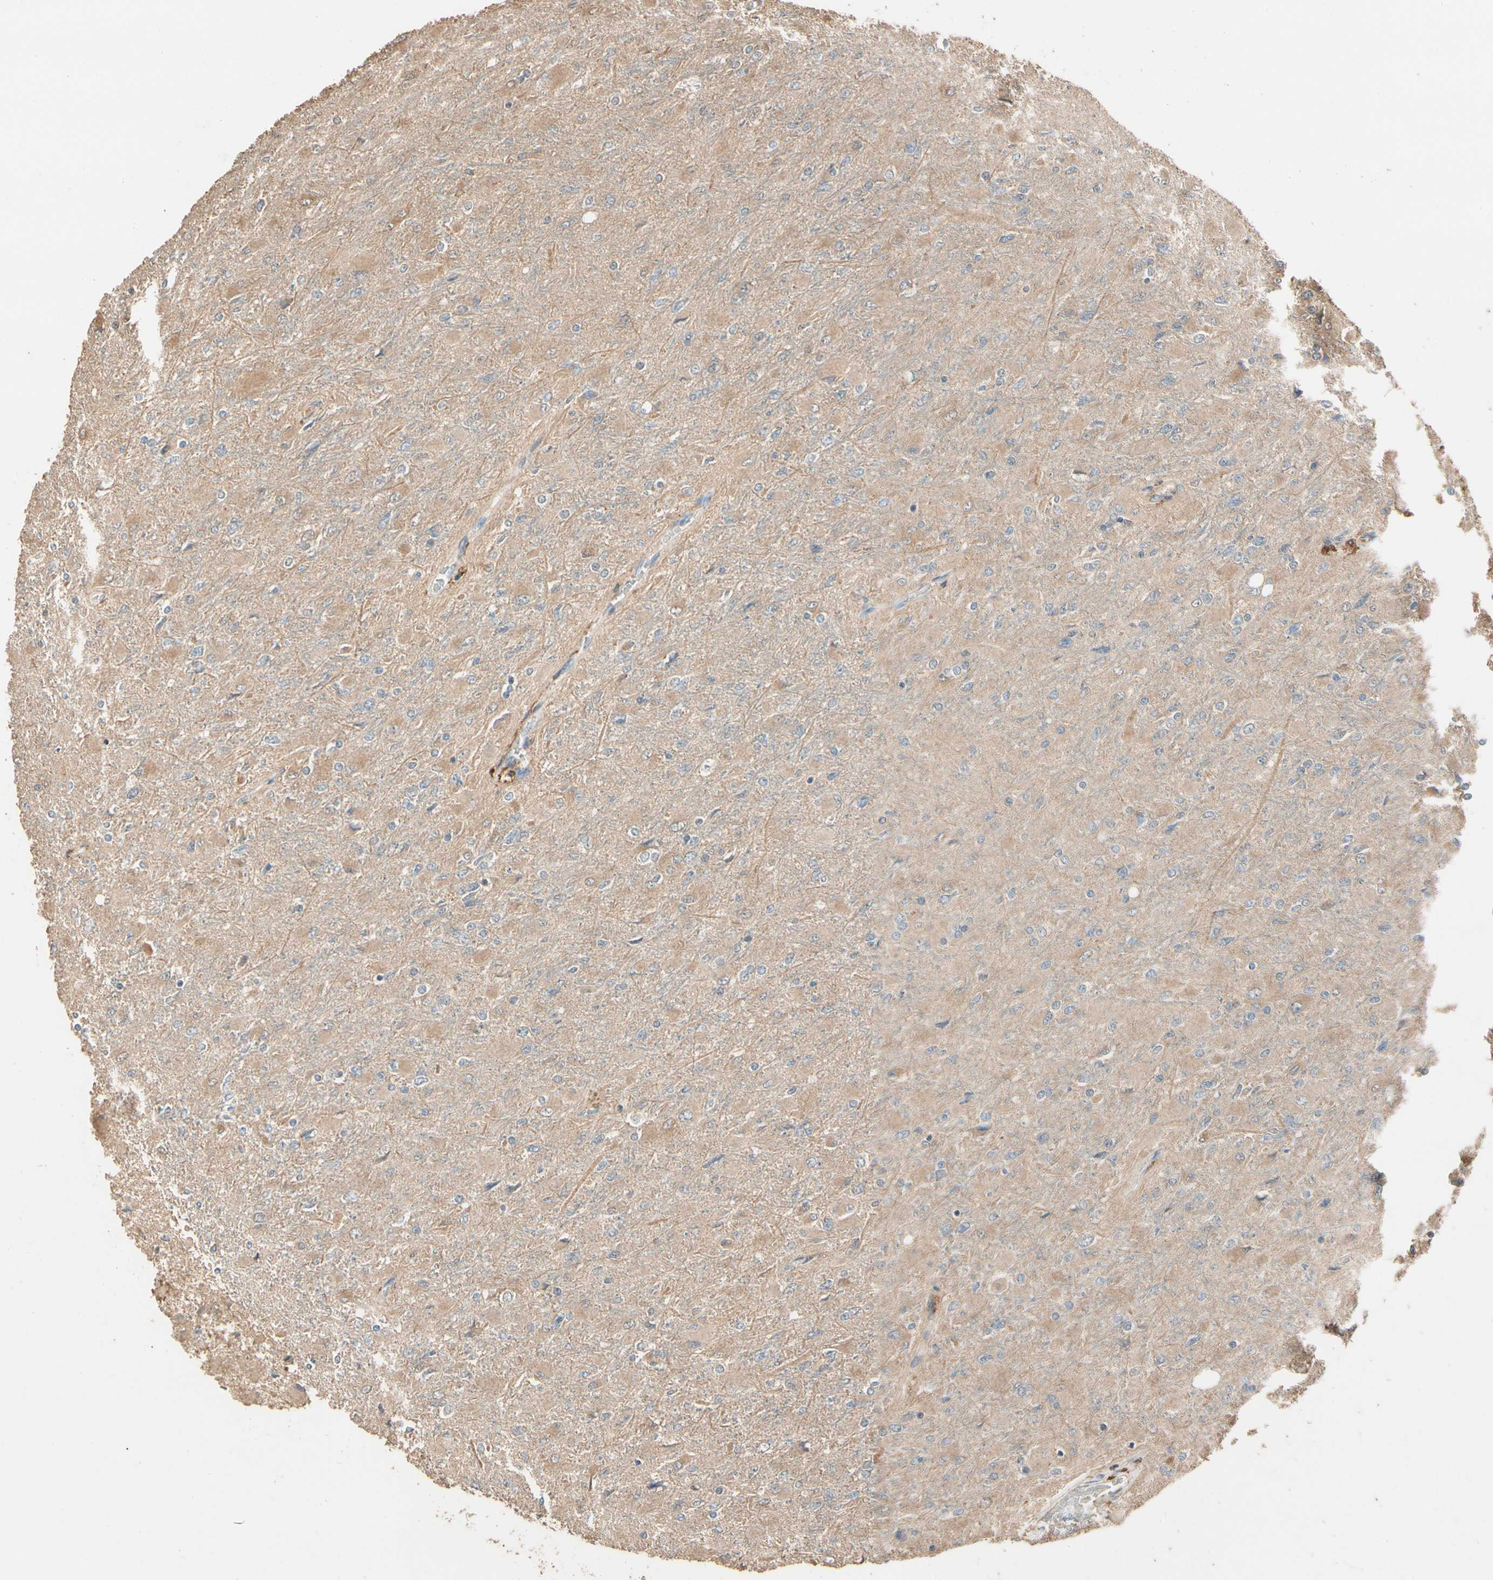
{"staining": {"intensity": "weak", "quantity": "25%-75%", "location": "cytoplasmic/membranous"}, "tissue": "glioma", "cell_type": "Tumor cells", "image_type": "cancer", "snomed": [{"axis": "morphology", "description": "Glioma, malignant, High grade"}, {"axis": "topography", "description": "Cerebral cortex"}], "caption": "A brown stain labels weak cytoplasmic/membranous staining of a protein in malignant glioma (high-grade) tumor cells. The staining was performed using DAB, with brown indicating positive protein expression. Nuclei are stained blue with hematoxylin.", "gene": "CDH6", "patient": {"sex": "female", "age": 36}}